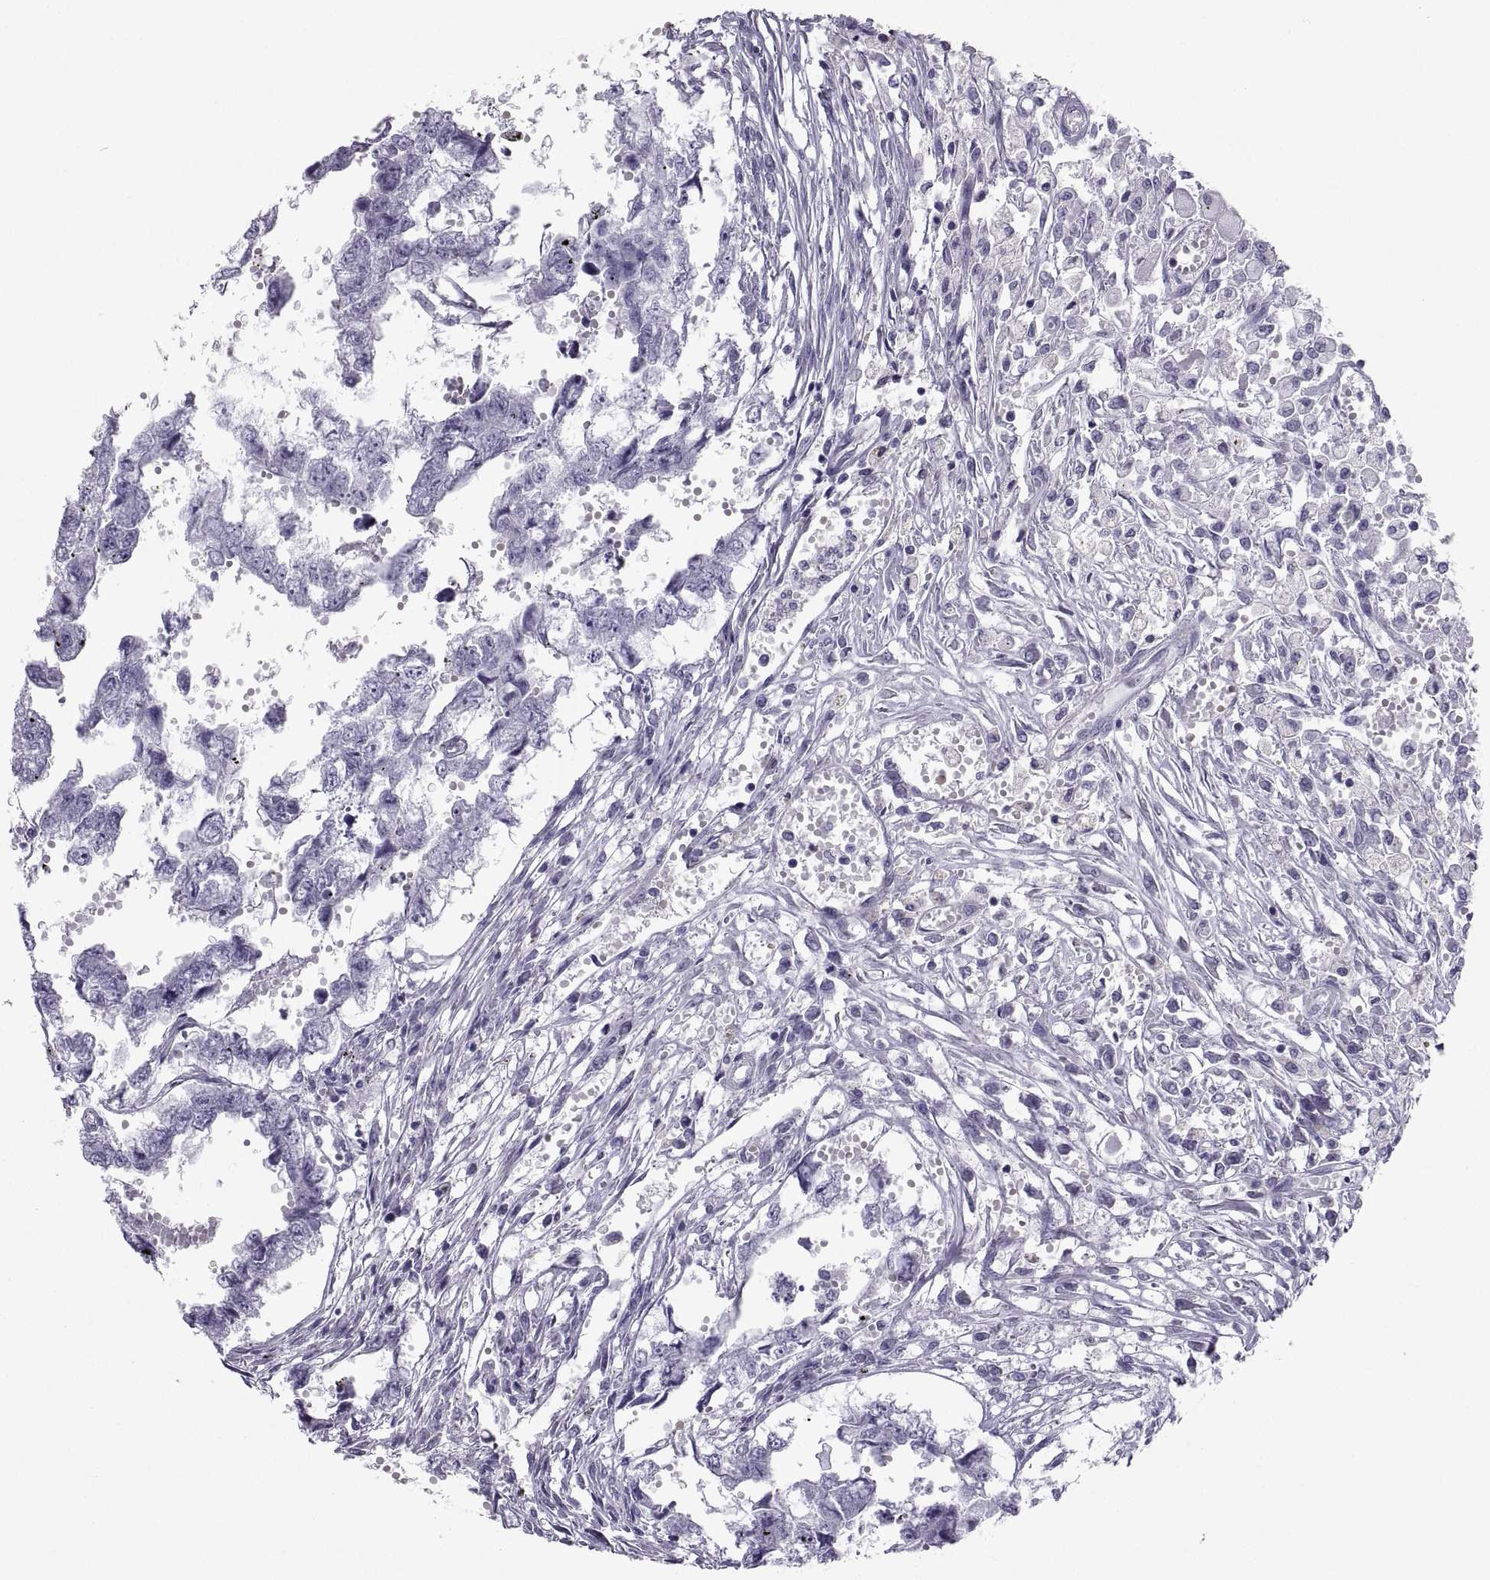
{"staining": {"intensity": "negative", "quantity": "none", "location": "none"}, "tissue": "testis cancer", "cell_type": "Tumor cells", "image_type": "cancer", "snomed": [{"axis": "morphology", "description": "Carcinoma, Embryonal, NOS"}, {"axis": "morphology", "description": "Teratoma, malignant, NOS"}, {"axis": "topography", "description": "Testis"}], "caption": "Embryonal carcinoma (testis) was stained to show a protein in brown. There is no significant staining in tumor cells.", "gene": "PCSK1N", "patient": {"sex": "male", "age": 44}}